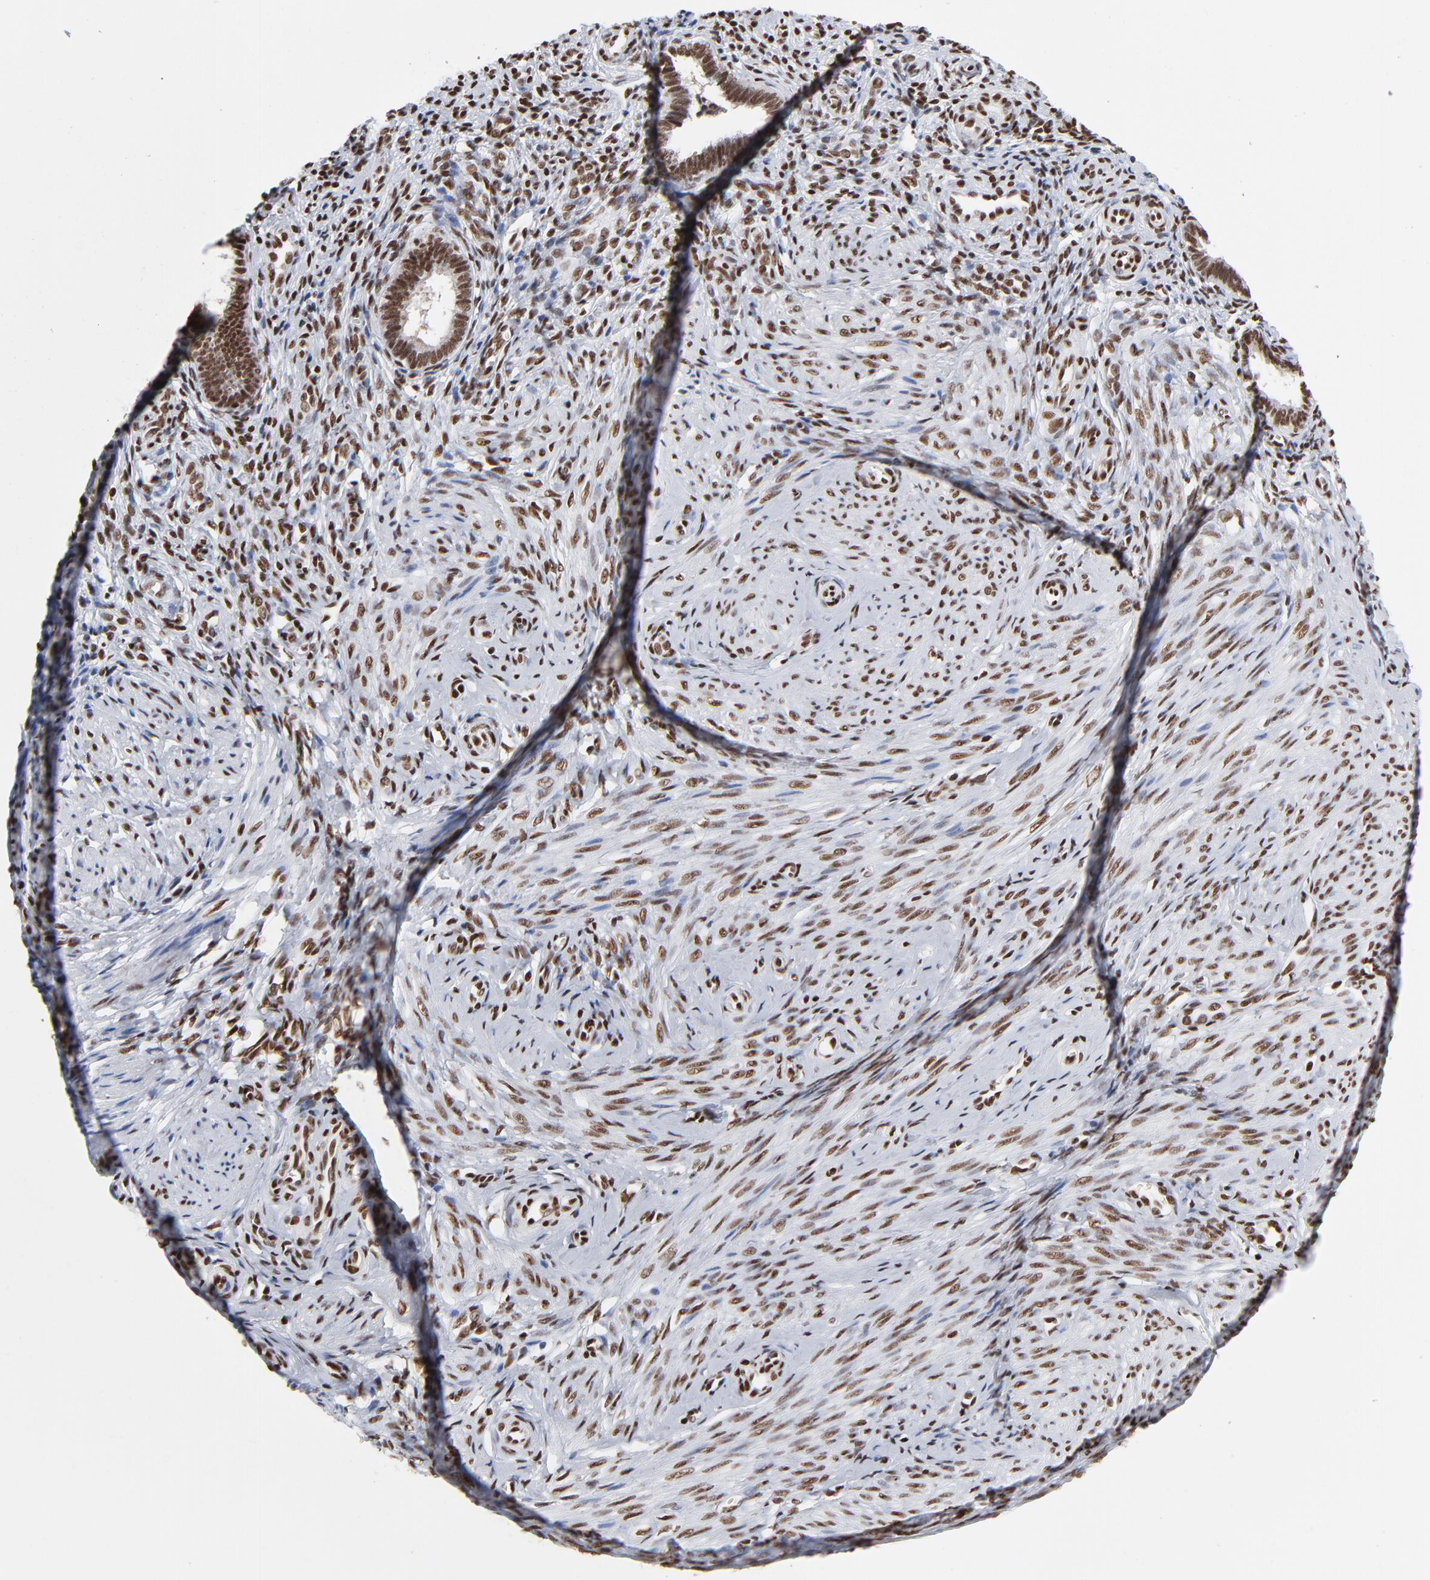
{"staining": {"intensity": "strong", "quantity": ">75%", "location": "nuclear"}, "tissue": "endometrium", "cell_type": "Cells in endometrial stroma", "image_type": "normal", "snomed": [{"axis": "morphology", "description": "Normal tissue, NOS"}, {"axis": "topography", "description": "Endometrium"}], "caption": "Immunohistochemistry (IHC) histopathology image of unremarkable endometrium: endometrium stained using IHC shows high levels of strong protein expression localized specifically in the nuclear of cells in endometrial stroma, appearing as a nuclear brown color.", "gene": "CREB1", "patient": {"sex": "female", "age": 27}}